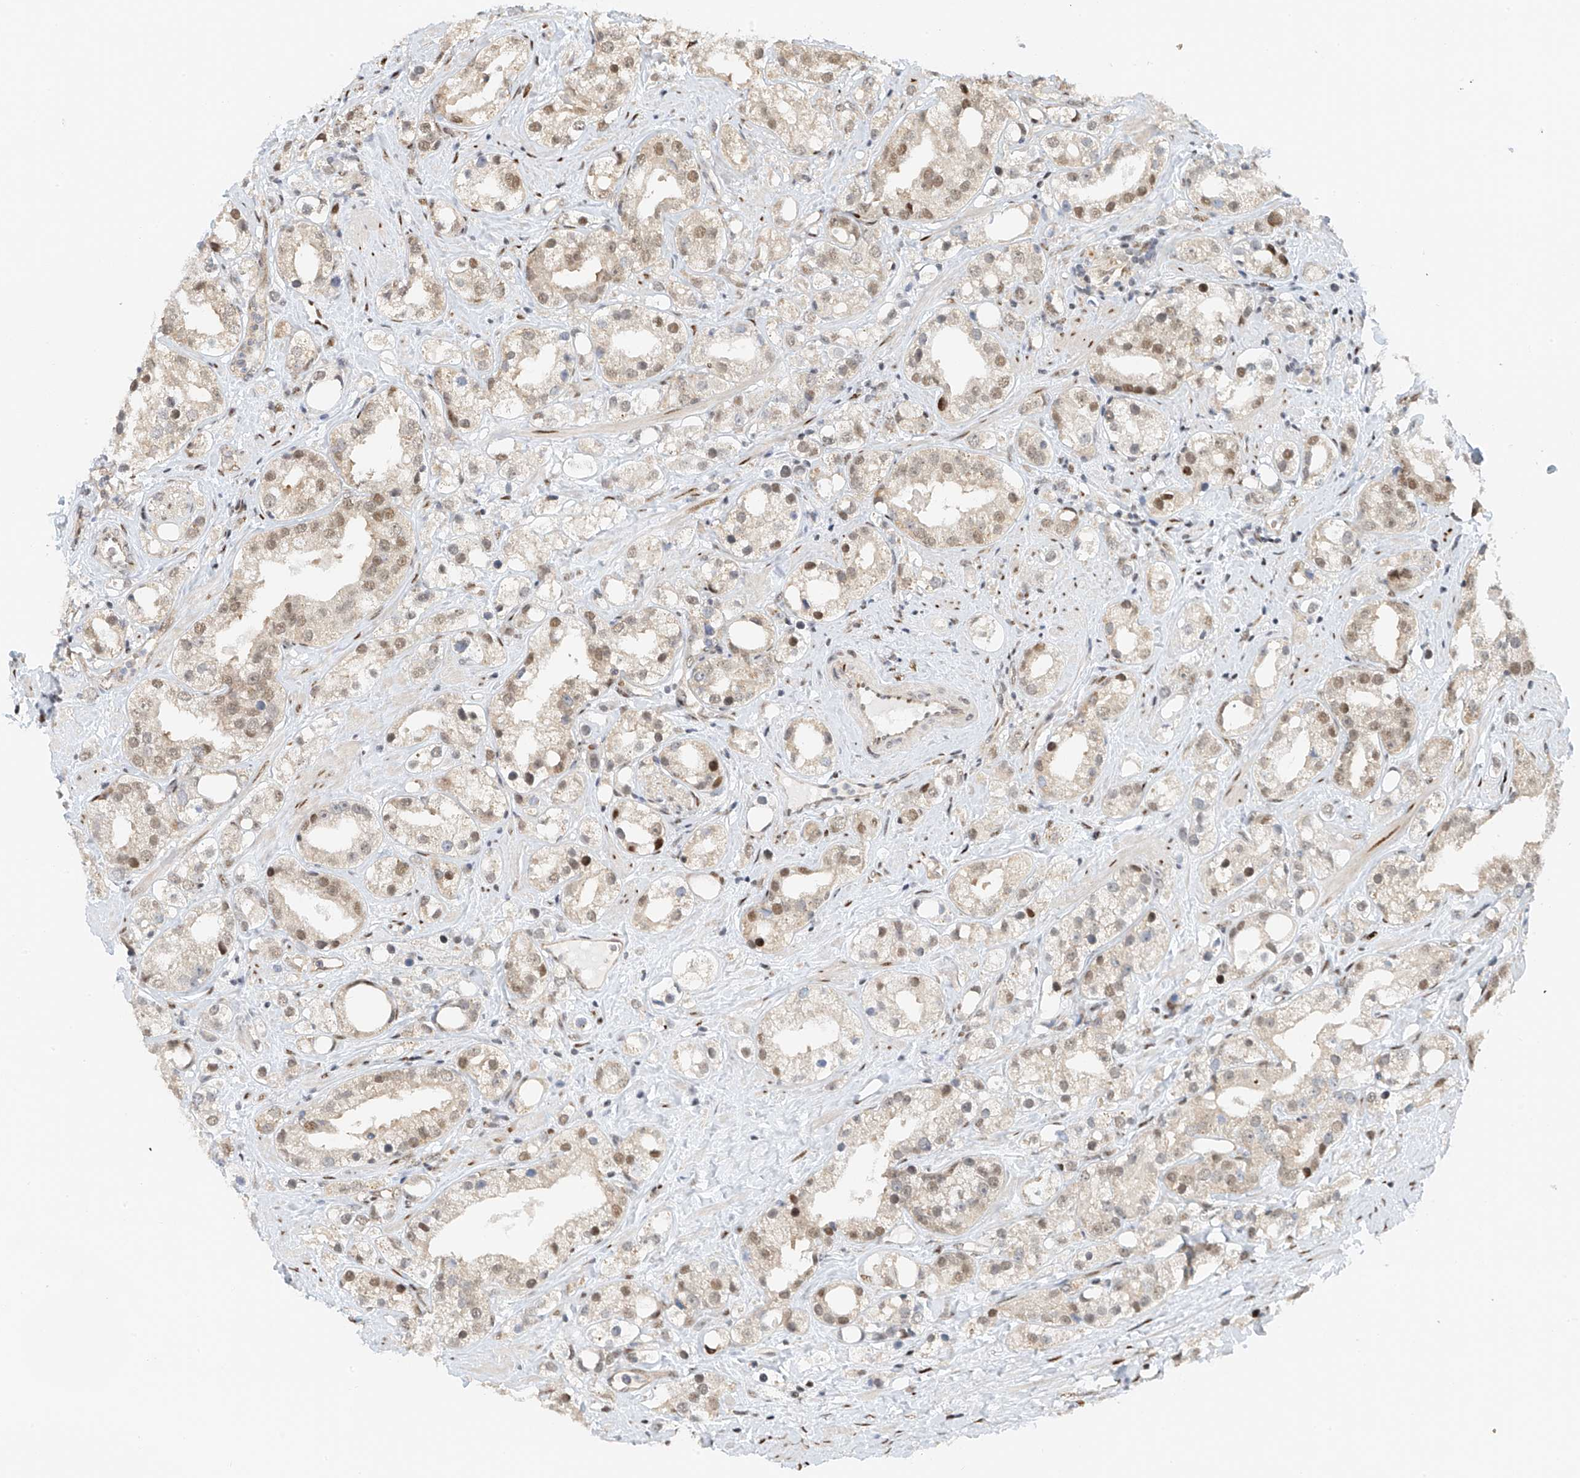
{"staining": {"intensity": "moderate", "quantity": "25%-75%", "location": "nuclear"}, "tissue": "prostate cancer", "cell_type": "Tumor cells", "image_type": "cancer", "snomed": [{"axis": "morphology", "description": "Adenocarcinoma, NOS"}, {"axis": "topography", "description": "Prostate"}], "caption": "IHC of prostate cancer (adenocarcinoma) displays medium levels of moderate nuclear expression in about 25%-75% of tumor cells.", "gene": "ZNF514", "patient": {"sex": "male", "age": 79}}